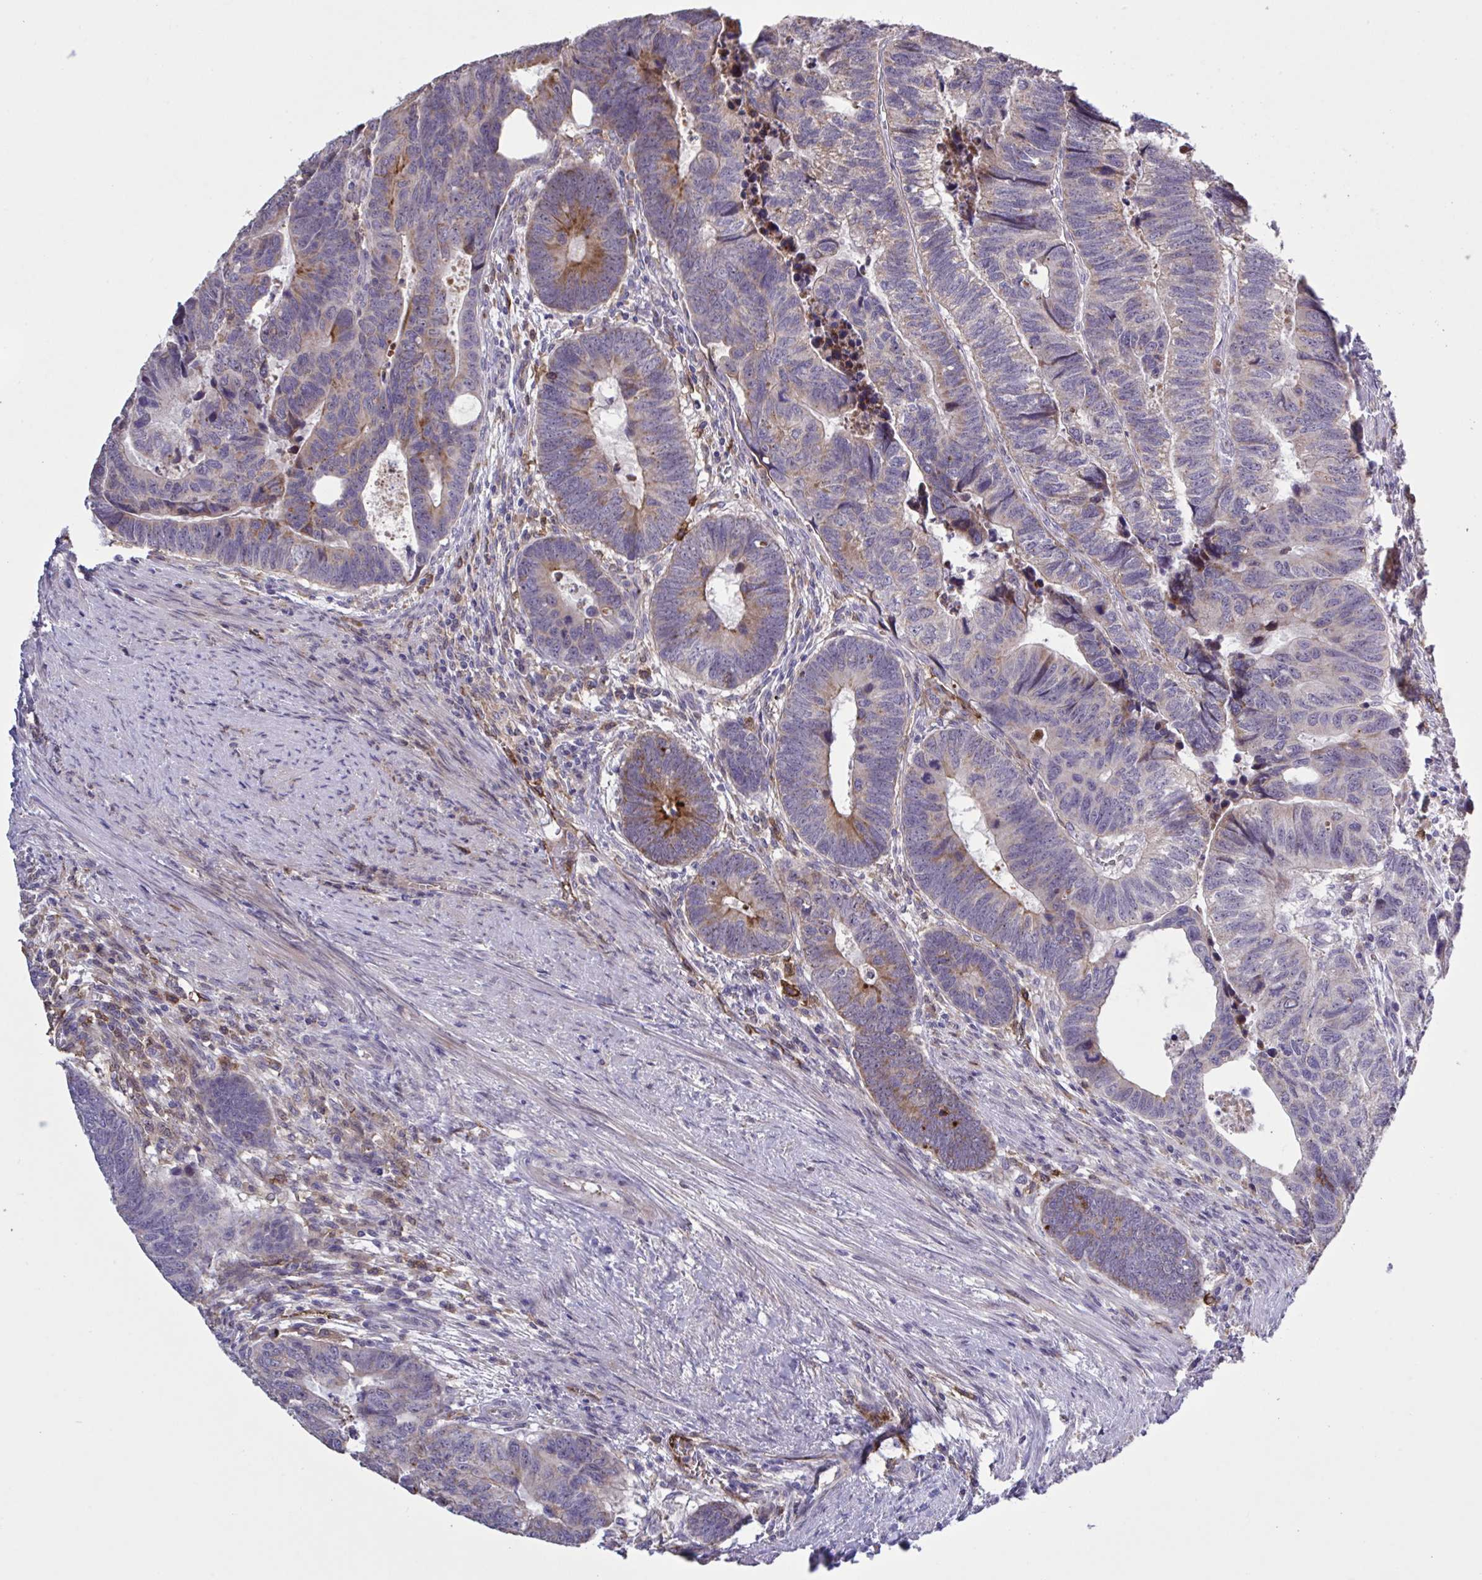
{"staining": {"intensity": "moderate", "quantity": "<25%", "location": "cytoplasmic/membranous"}, "tissue": "colorectal cancer", "cell_type": "Tumor cells", "image_type": "cancer", "snomed": [{"axis": "morphology", "description": "Adenocarcinoma, NOS"}, {"axis": "topography", "description": "Colon"}], "caption": "Immunohistochemistry (IHC) (DAB (3,3'-diaminobenzidine)) staining of human colorectal cancer shows moderate cytoplasmic/membranous protein expression in approximately <25% of tumor cells.", "gene": "CD101", "patient": {"sex": "male", "age": 62}}